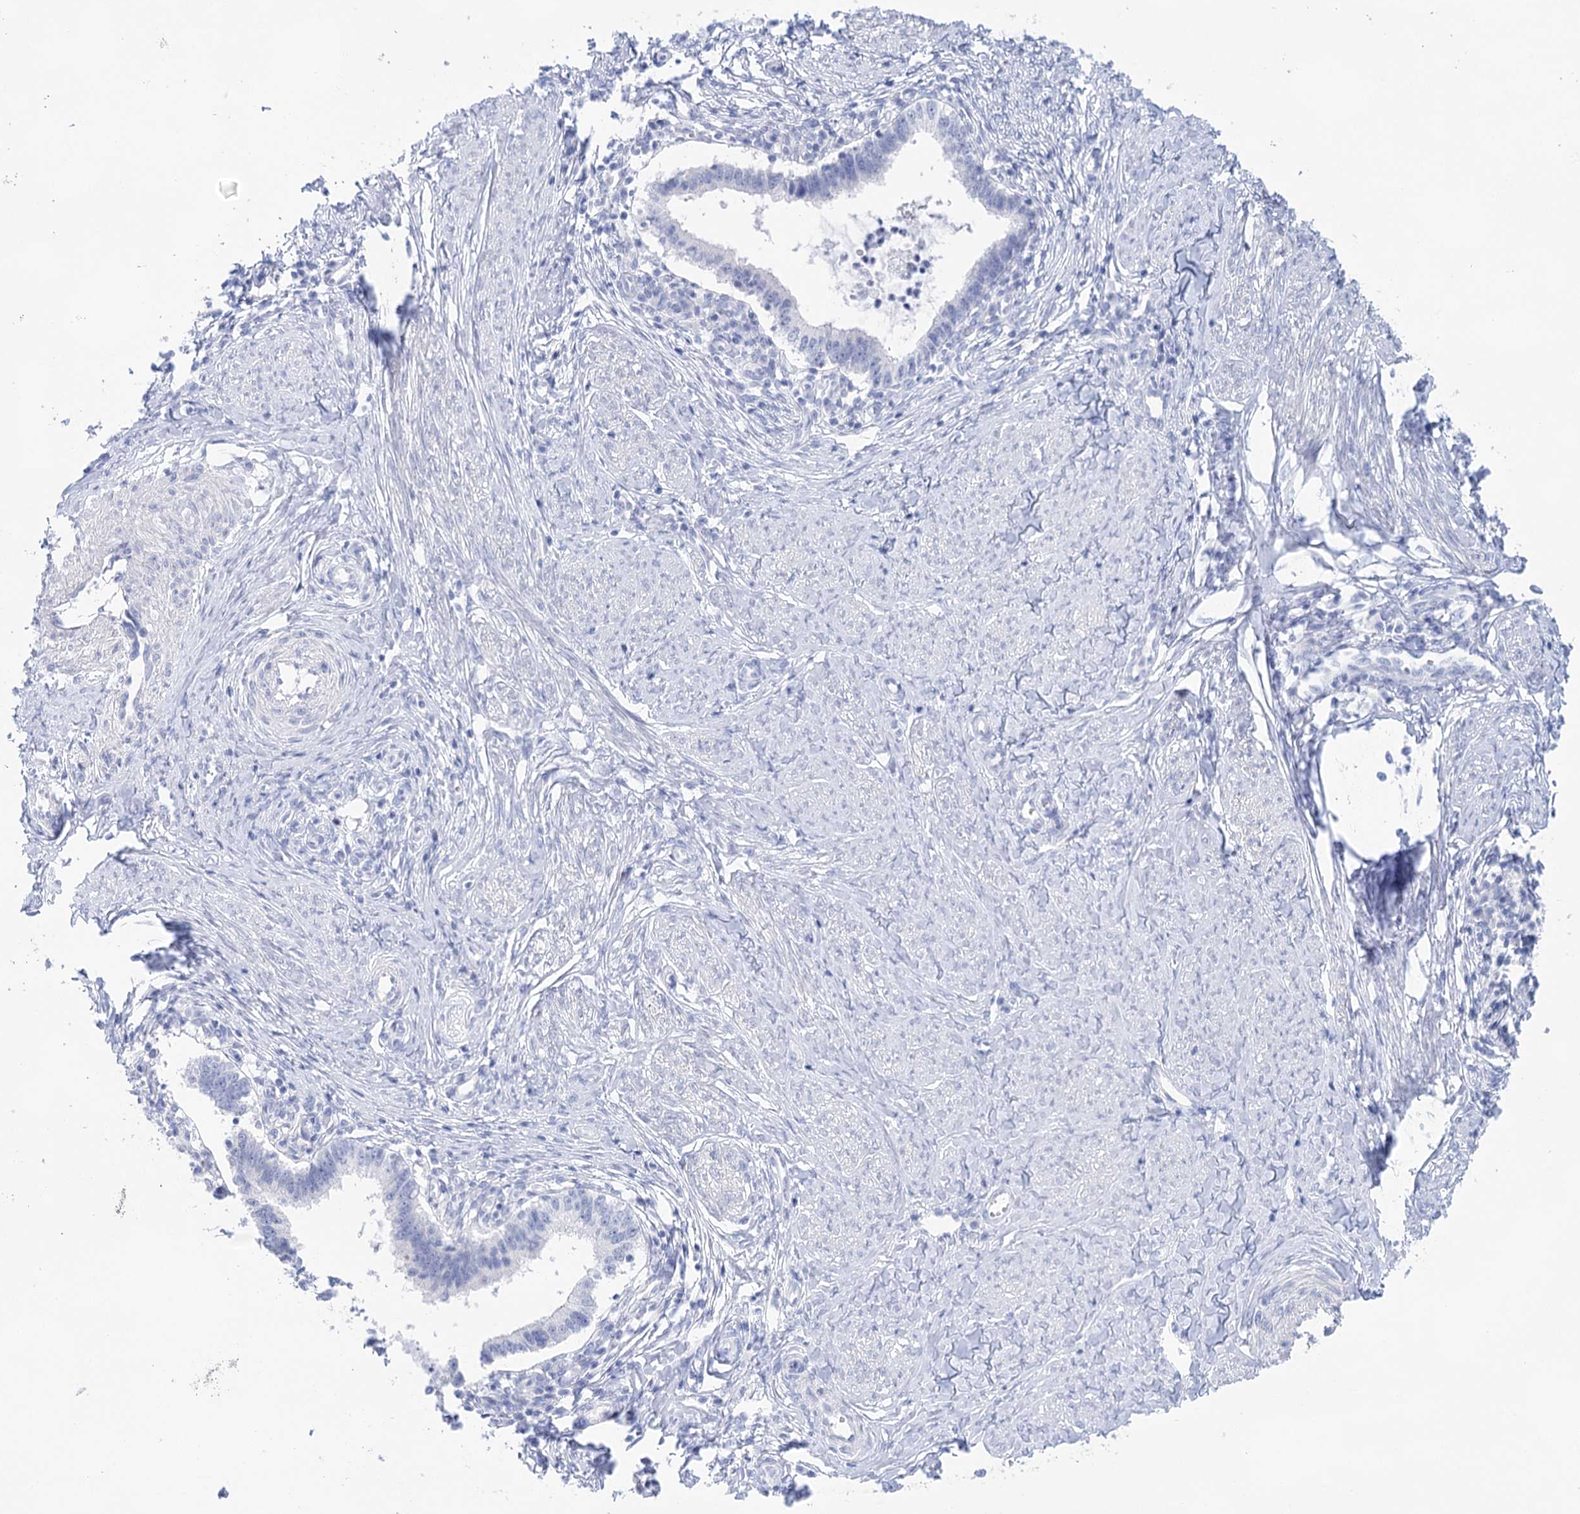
{"staining": {"intensity": "negative", "quantity": "none", "location": "none"}, "tissue": "cervical cancer", "cell_type": "Tumor cells", "image_type": "cancer", "snomed": [{"axis": "morphology", "description": "Adenocarcinoma, NOS"}, {"axis": "topography", "description": "Cervix"}], "caption": "The photomicrograph exhibits no staining of tumor cells in cervical cancer. (DAB immunohistochemistry (IHC) visualized using brightfield microscopy, high magnification).", "gene": "LALBA", "patient": {"sex": "female", "age": 36}}